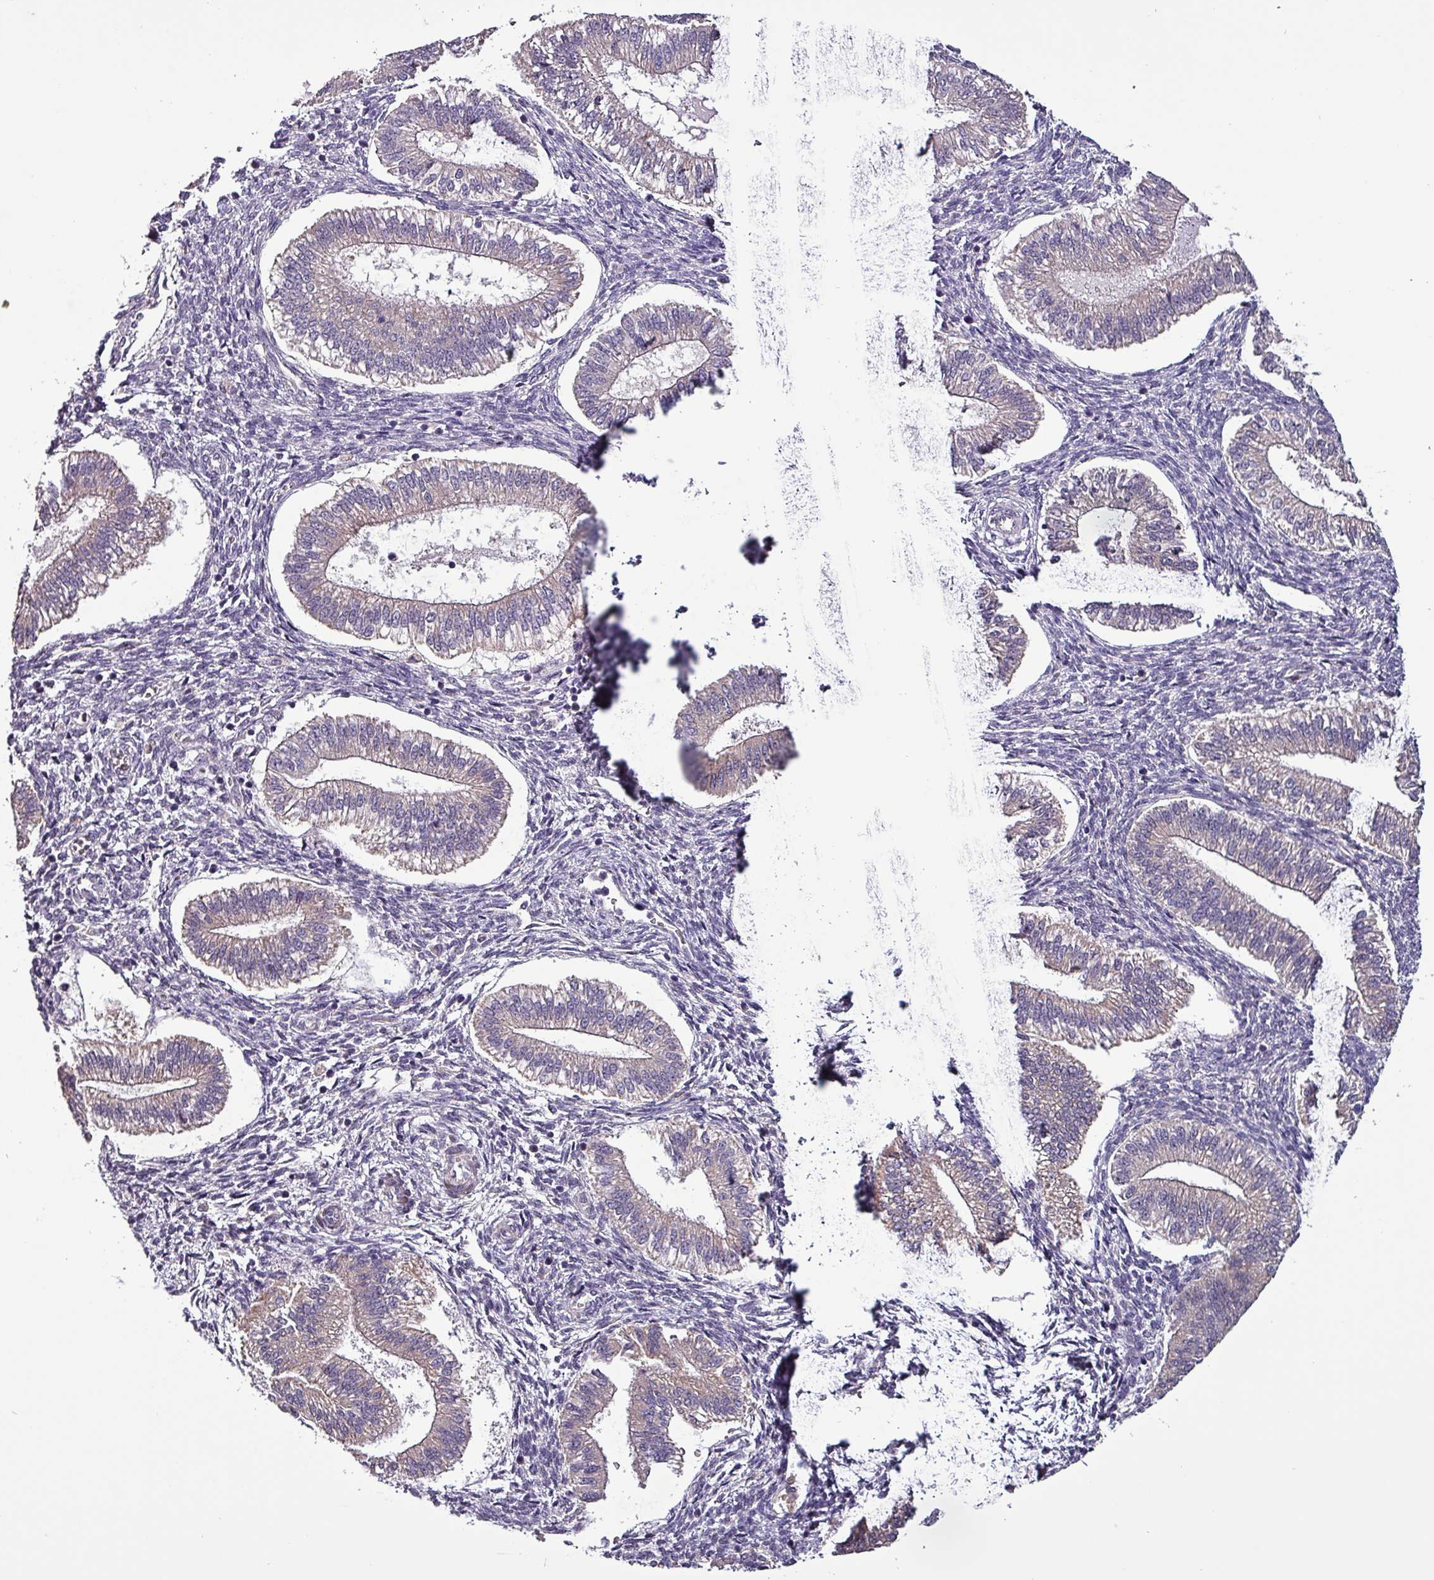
{"staining": {"intensity": "negative", "quantity": "none", "location": "none"}, "tissue": "endometrium", "cell_type": "Cells in endometrial stroma", "image_type": "normal", "snomed": [{"axis": "morphology", "description": "Normal tissue, NOS"}, {"axis": "topography", "description": "Endometrium"}], "caption": "Photomicrograph shows no protein staining in cells in endometrial stroma of benign endometrium. The staining is performed using DAB (3,3'-diaminobenzidine) brown chromogen with nuclei counter-stained in using hematoxylin.", "gene": "GRAPL", "patient": {"sex": "female", "age": 25}}